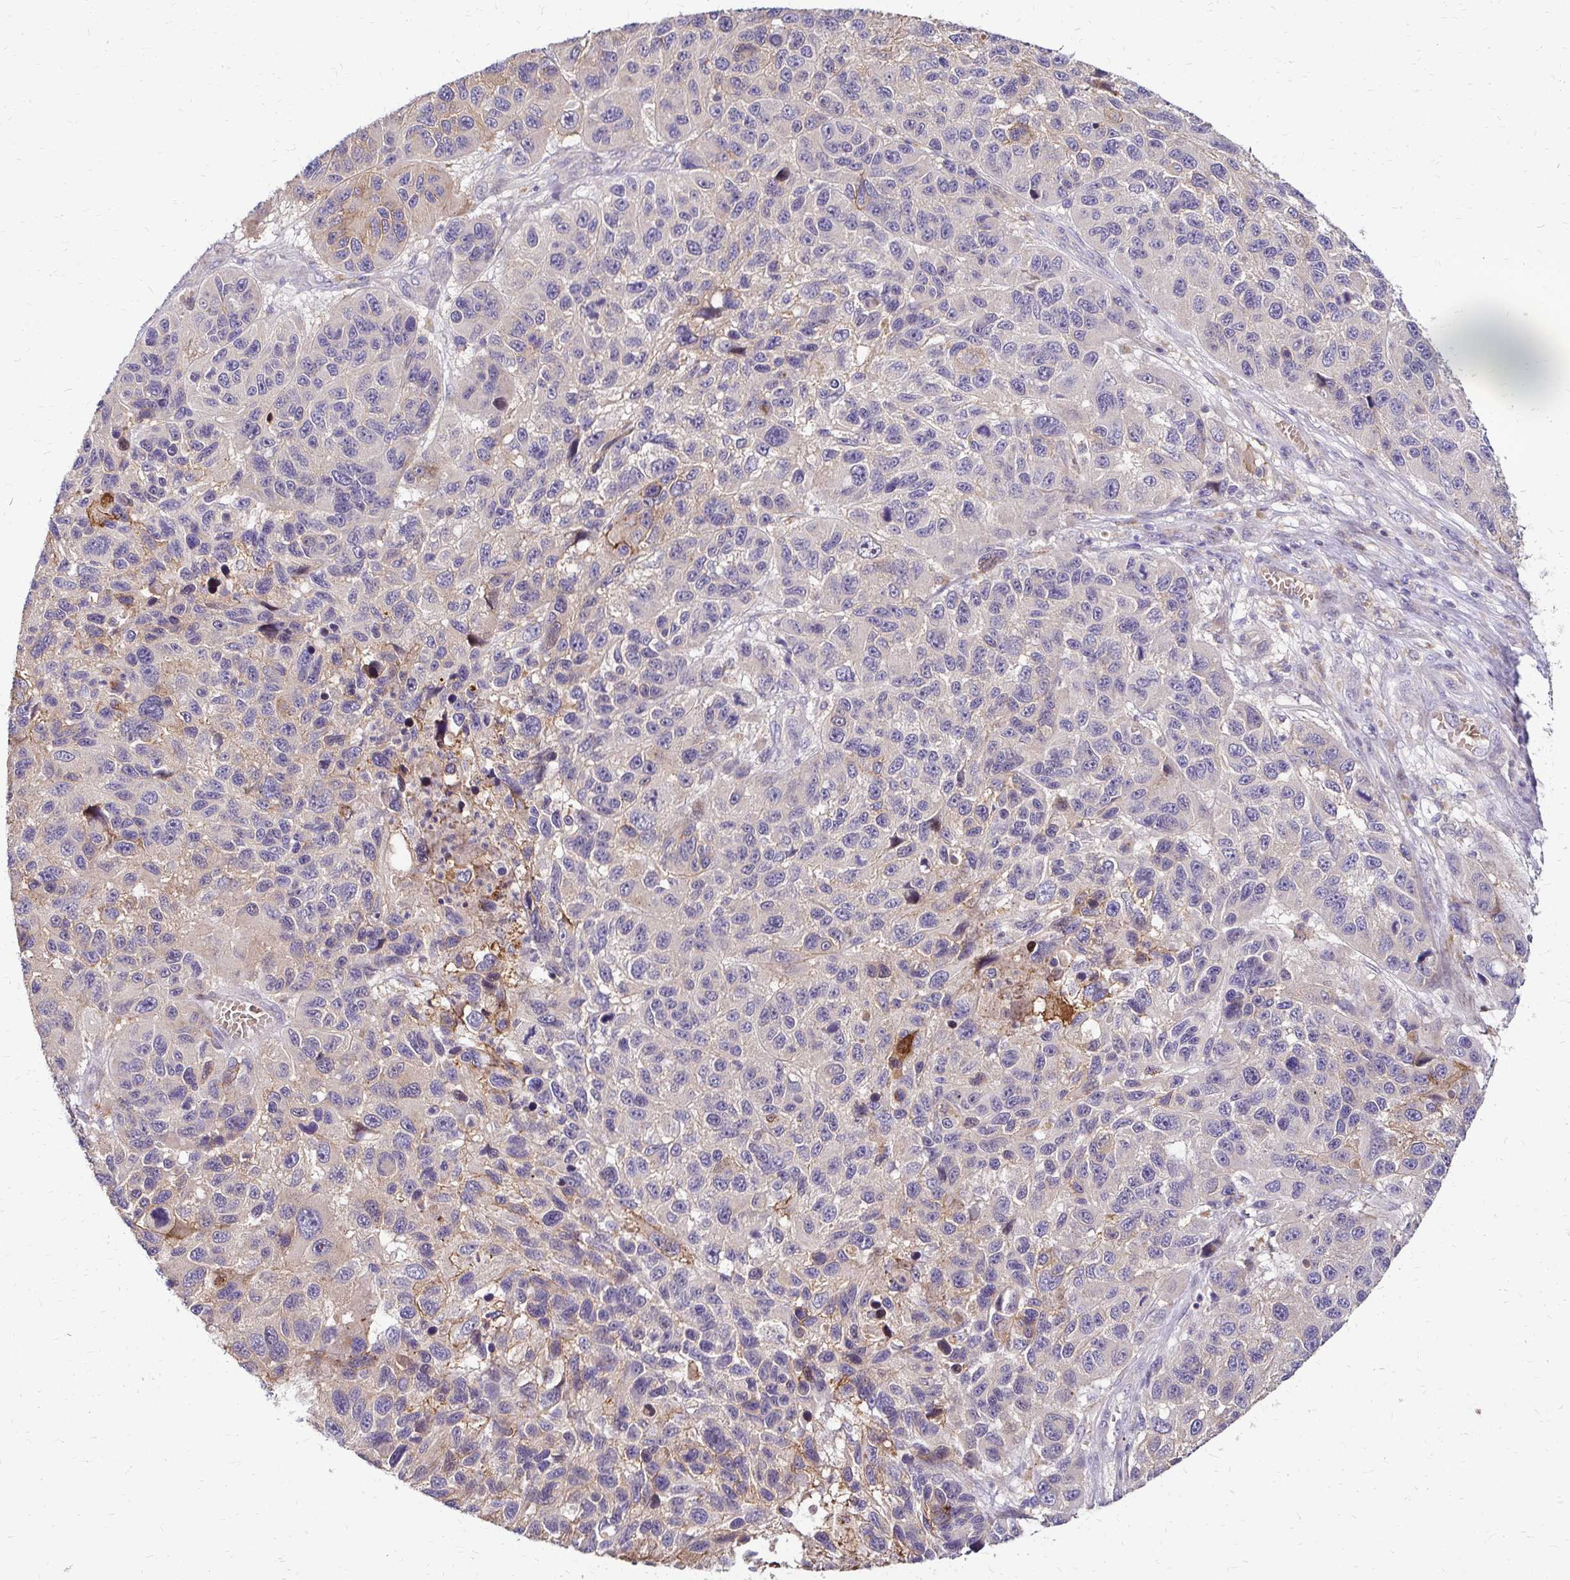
{"staining": {"intensity": "negative", "quantity": "none", "location": "none"}, "tissue": "melanoma", "cell_type": "Tumor cells", "image_type": "cancer", "snomed": [{"axis": "morphology", "description": "Malignant melanoma, NOS"}, {"axis": "topography", "description": "Skin"}], "caption": "High magnification brightfield microscopy of malignant melanoma stained with DAB (brown) and counterstained with hematoxylin (blue): tumor cells show no significant positivity.", "gene": "IDUA", "patient": {"sex": "male", "age": 53}}